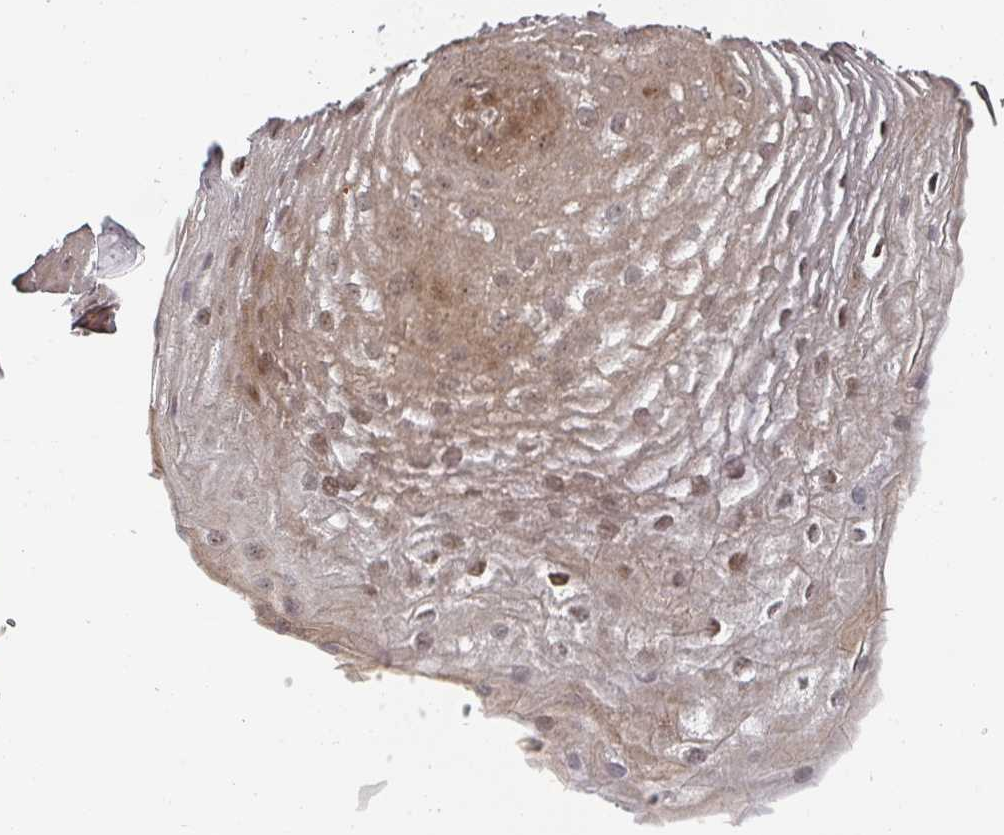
{"staining": {"intensity": "moderate", "quantity": ">75%", "location": "nuclear"}, "tissue": "esophagus", "cell_type": "Squamous epithelial cells", "image_type": "normal", "snomed": [{"axis": "morphology", "description": "Normal tissue, NOS"}, {"axis": "topography", "description": "Esophagus"}], "caption": "Squamous epithelial cells reveal medium levels of moderate nuclear expression in approximately >75% of cells in normal esophagus. Using DAB (brown) and hematoxylin (blue) stains, captured at high magnification using brightfield microscopy.", "gene": "KIF1C", "patient": {"sex": "female", "age": 66}}